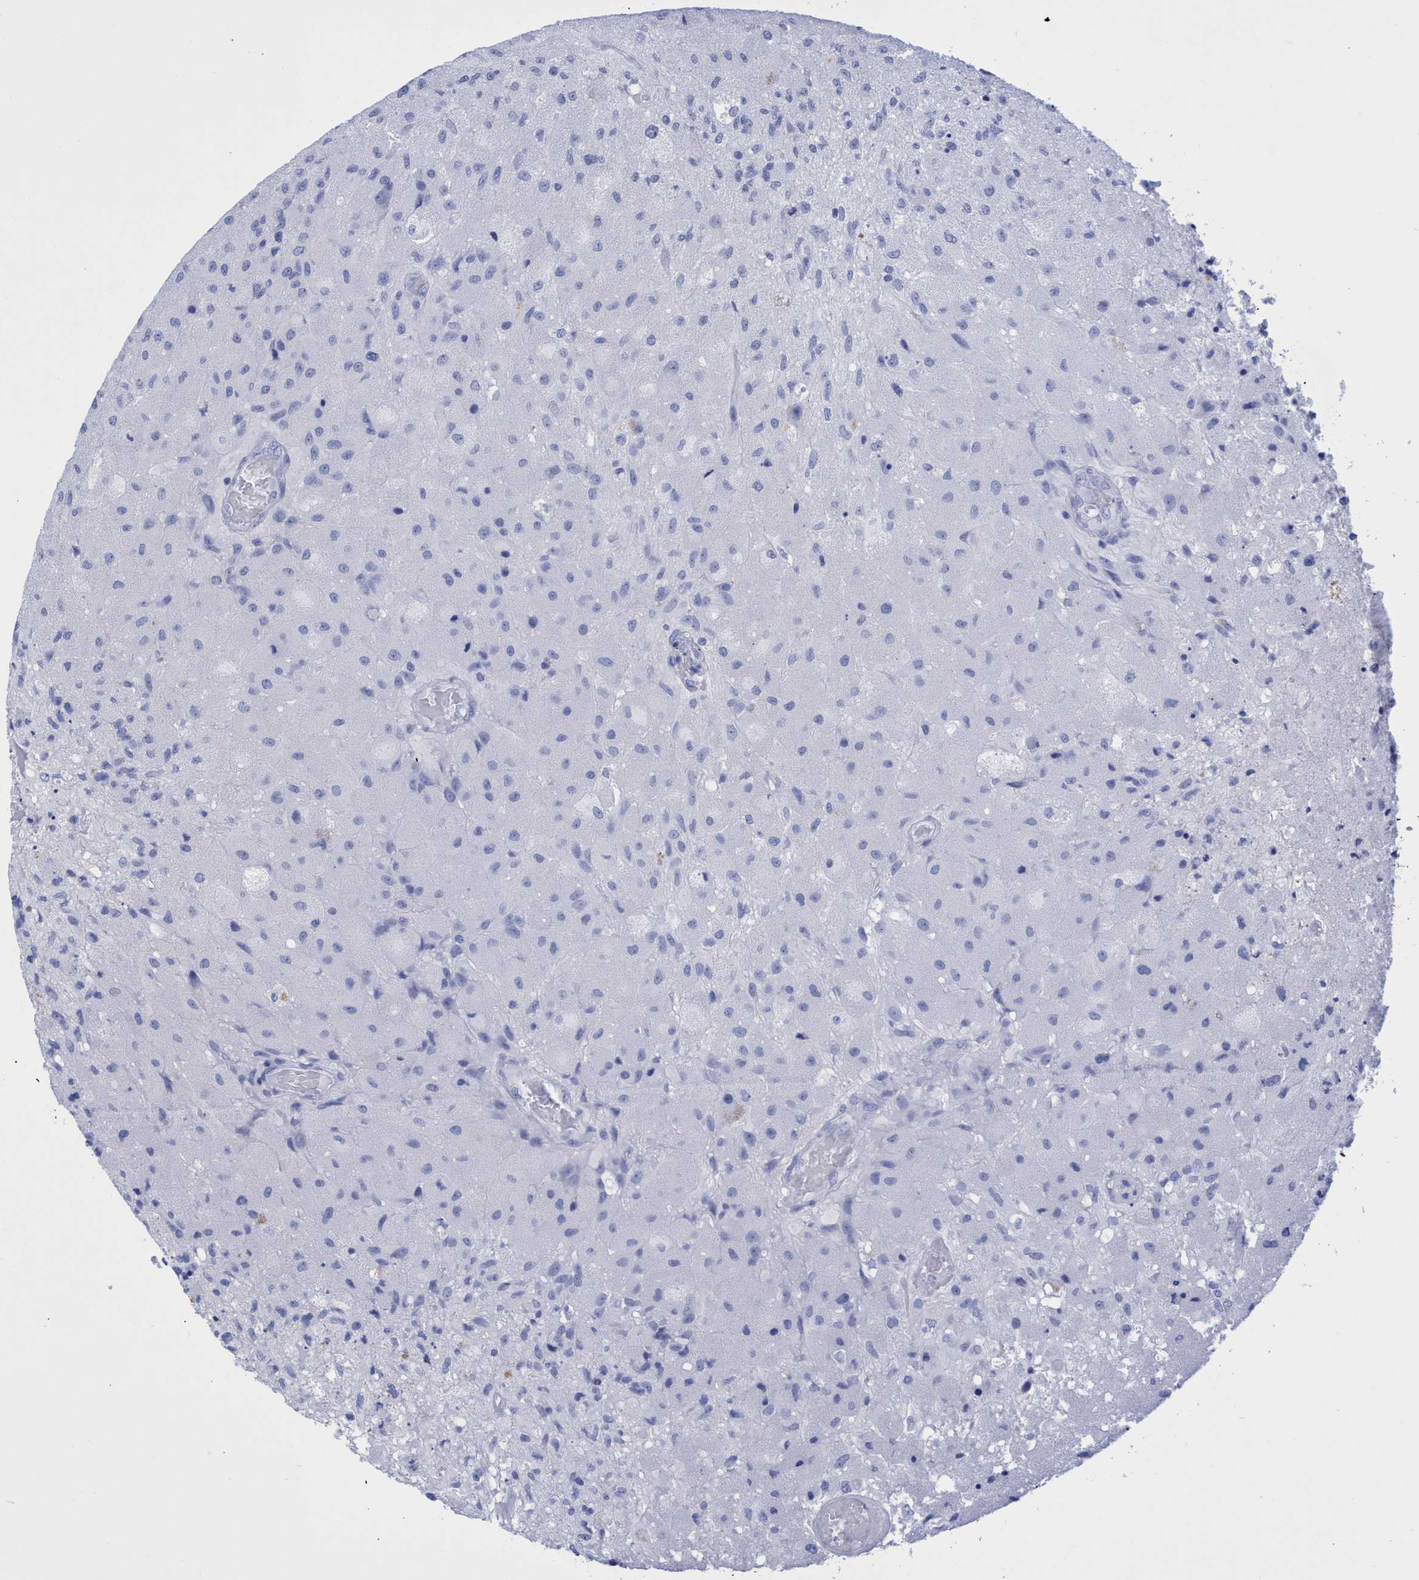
{"staining": {"intensity": "negative", "quantity": "none", "location": "none"}, "tissue": "glioma", "cell_type": "Tumor cells", "image_type": "cancer", "snomed": [{"axis": "morphology", "description": "Normal tissue, NOS"}, {"axis": "morphology", "description": "Glioma, malignant, High grade"}, {"axis": "topography", "description": "Cerebral cortex"}], "caption": "Tumor cells are negative for protein expression in human malignant glioma (high-grade). (Stains: DAB (3,3'-diaminobenzidine) immunohistochemistry with hematoxylin counter stain, Microscopy: brightfield microscopy at high magnification).", "gene": "INSL6", "patient": {"sex": "male", "age": 77}}